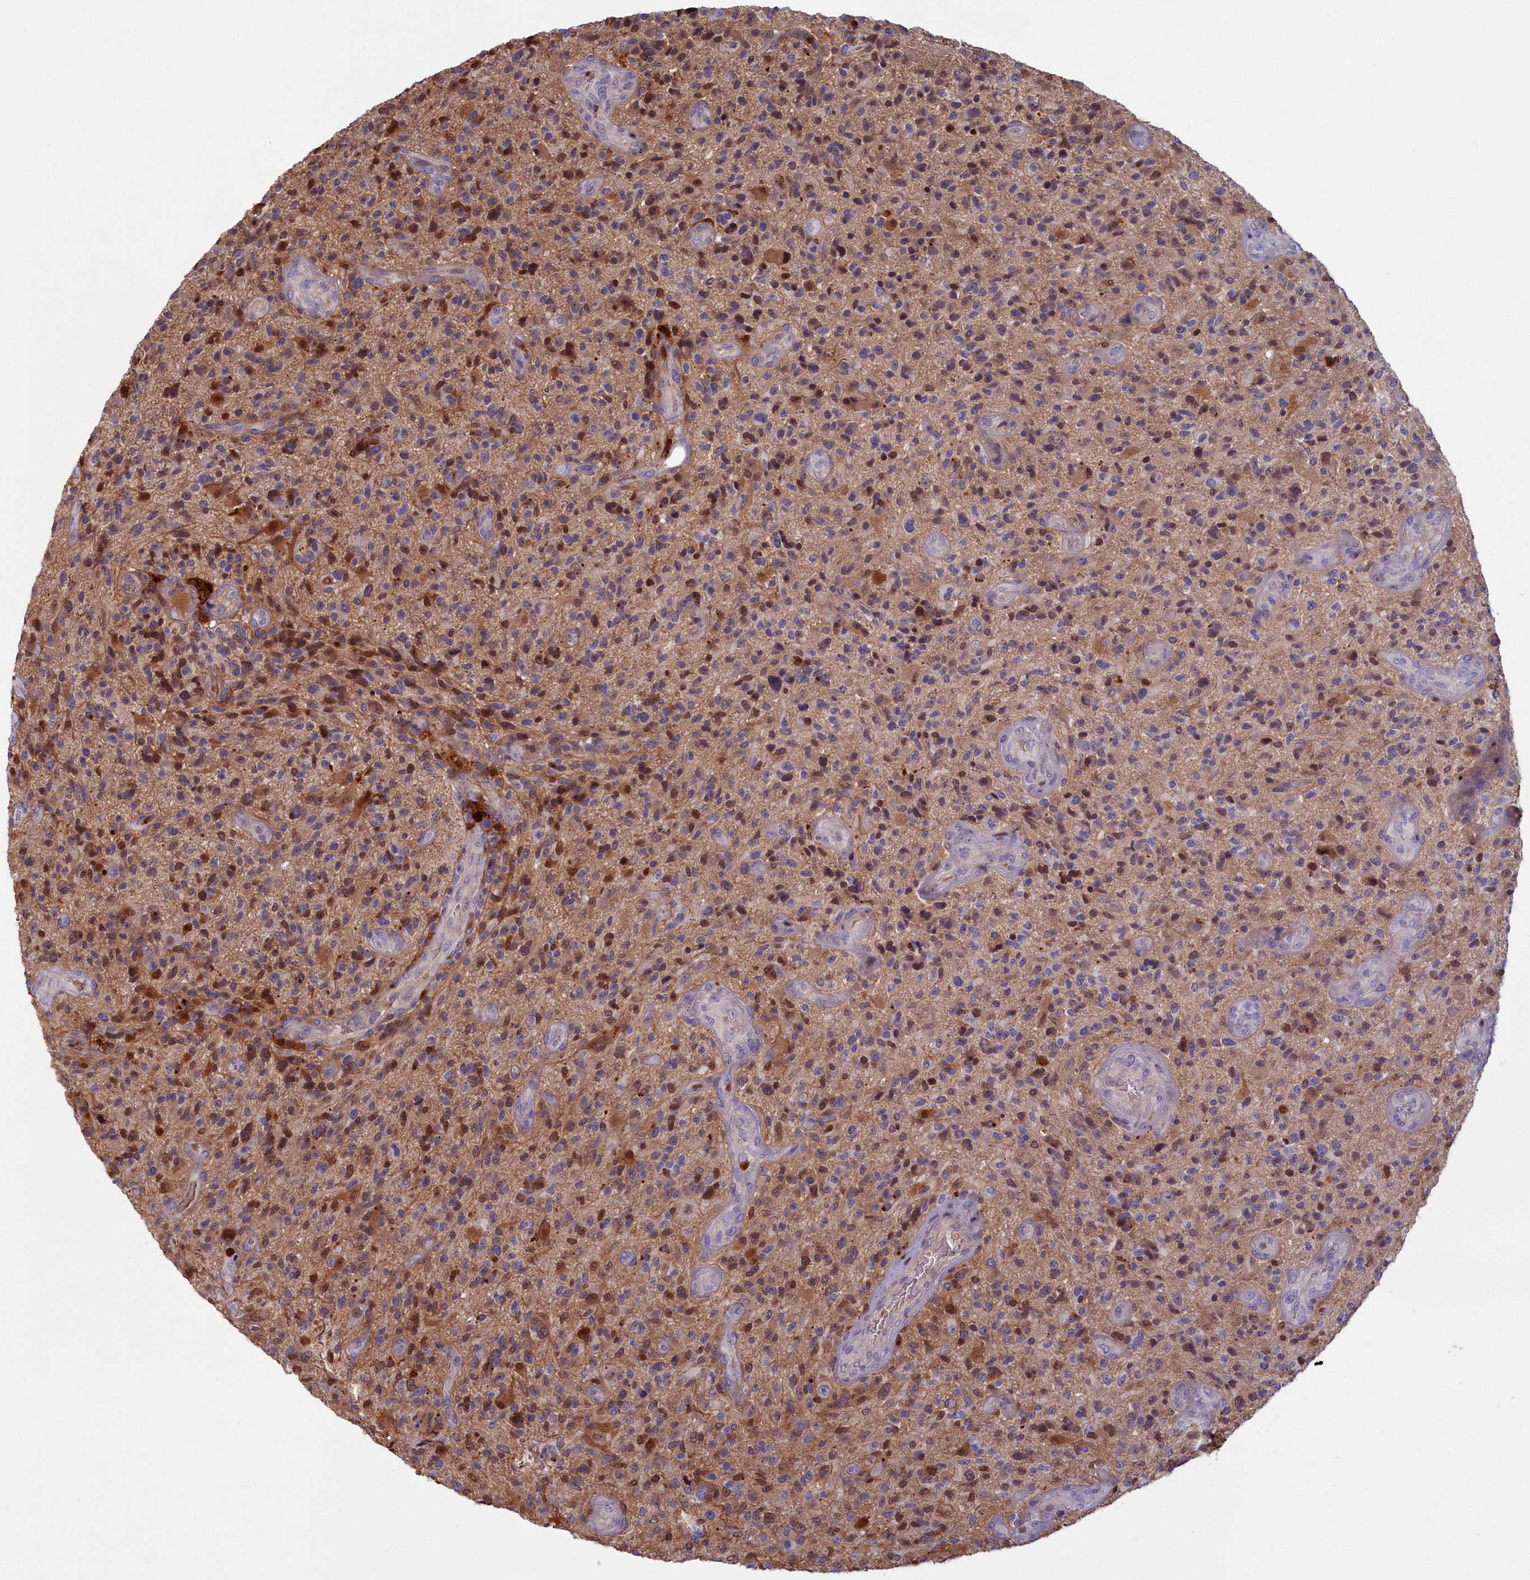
{"staining": {"intensity": "weak", "quantity": "25%-75%", "location": "cytoplasmic/membranous,nuclear"}, "tissue": "glioma", "cell_type": "Tumor cells", "image_type": "cancer", "snomed": [{"axis": "morphology", "description": "Glioma, malignant, High grade"}, {"axis": "topography", "description": "Brain"}], "caption": "DAB immunohistochemical staining of glioma exhibits weak cytoplasmic/membranous and nuclear protein expression in about 25%-75% of tumor cells. (IHC, brightfield microscopy, high magnification).", "gene": "BLVRB", "patient": {"sex": "male", "age": 47}}